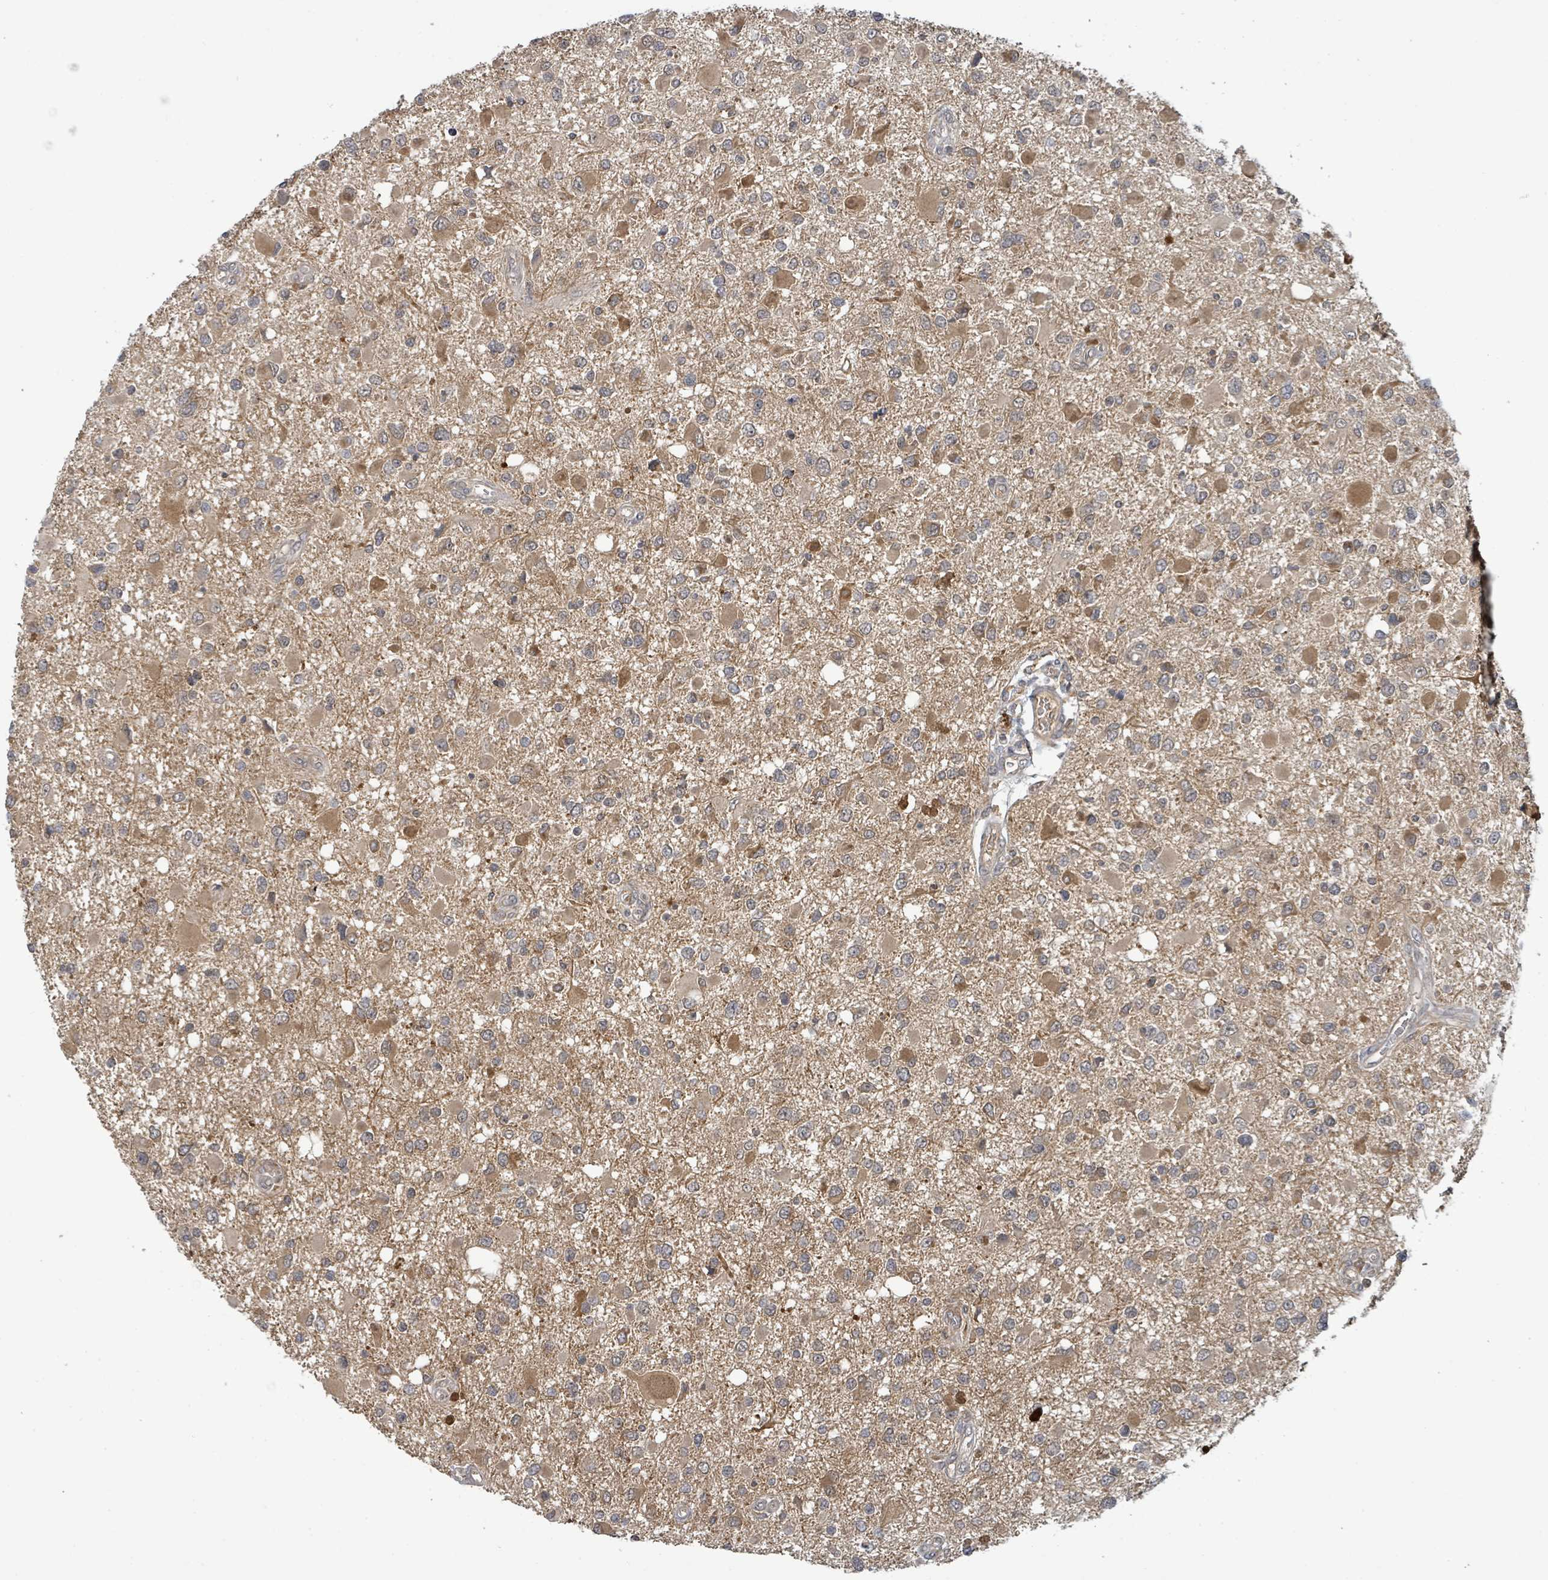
{"staining": {"intensity": "moderate", "quantity": ">75%", "location": "cytoplasmic/membranous"}, "tissue": "glioma", "cell_type": "Tumor cells", "image_type": "cancer", "snomed": [{"axis": "morphology", "description": "Glioma, malignant, High grade"}, {"axis": "topography", "description": "Brain"}], "caption": "Immunohistochemistry (DAB (3,3'-diaminobenzidine)) staining of glioma reveals moderate cytoplasmic/membranous protein positivity in approximately >75% of tumor cells.", "gene": "ITGA11", "patient": {"sex": "male", "age": 53}}